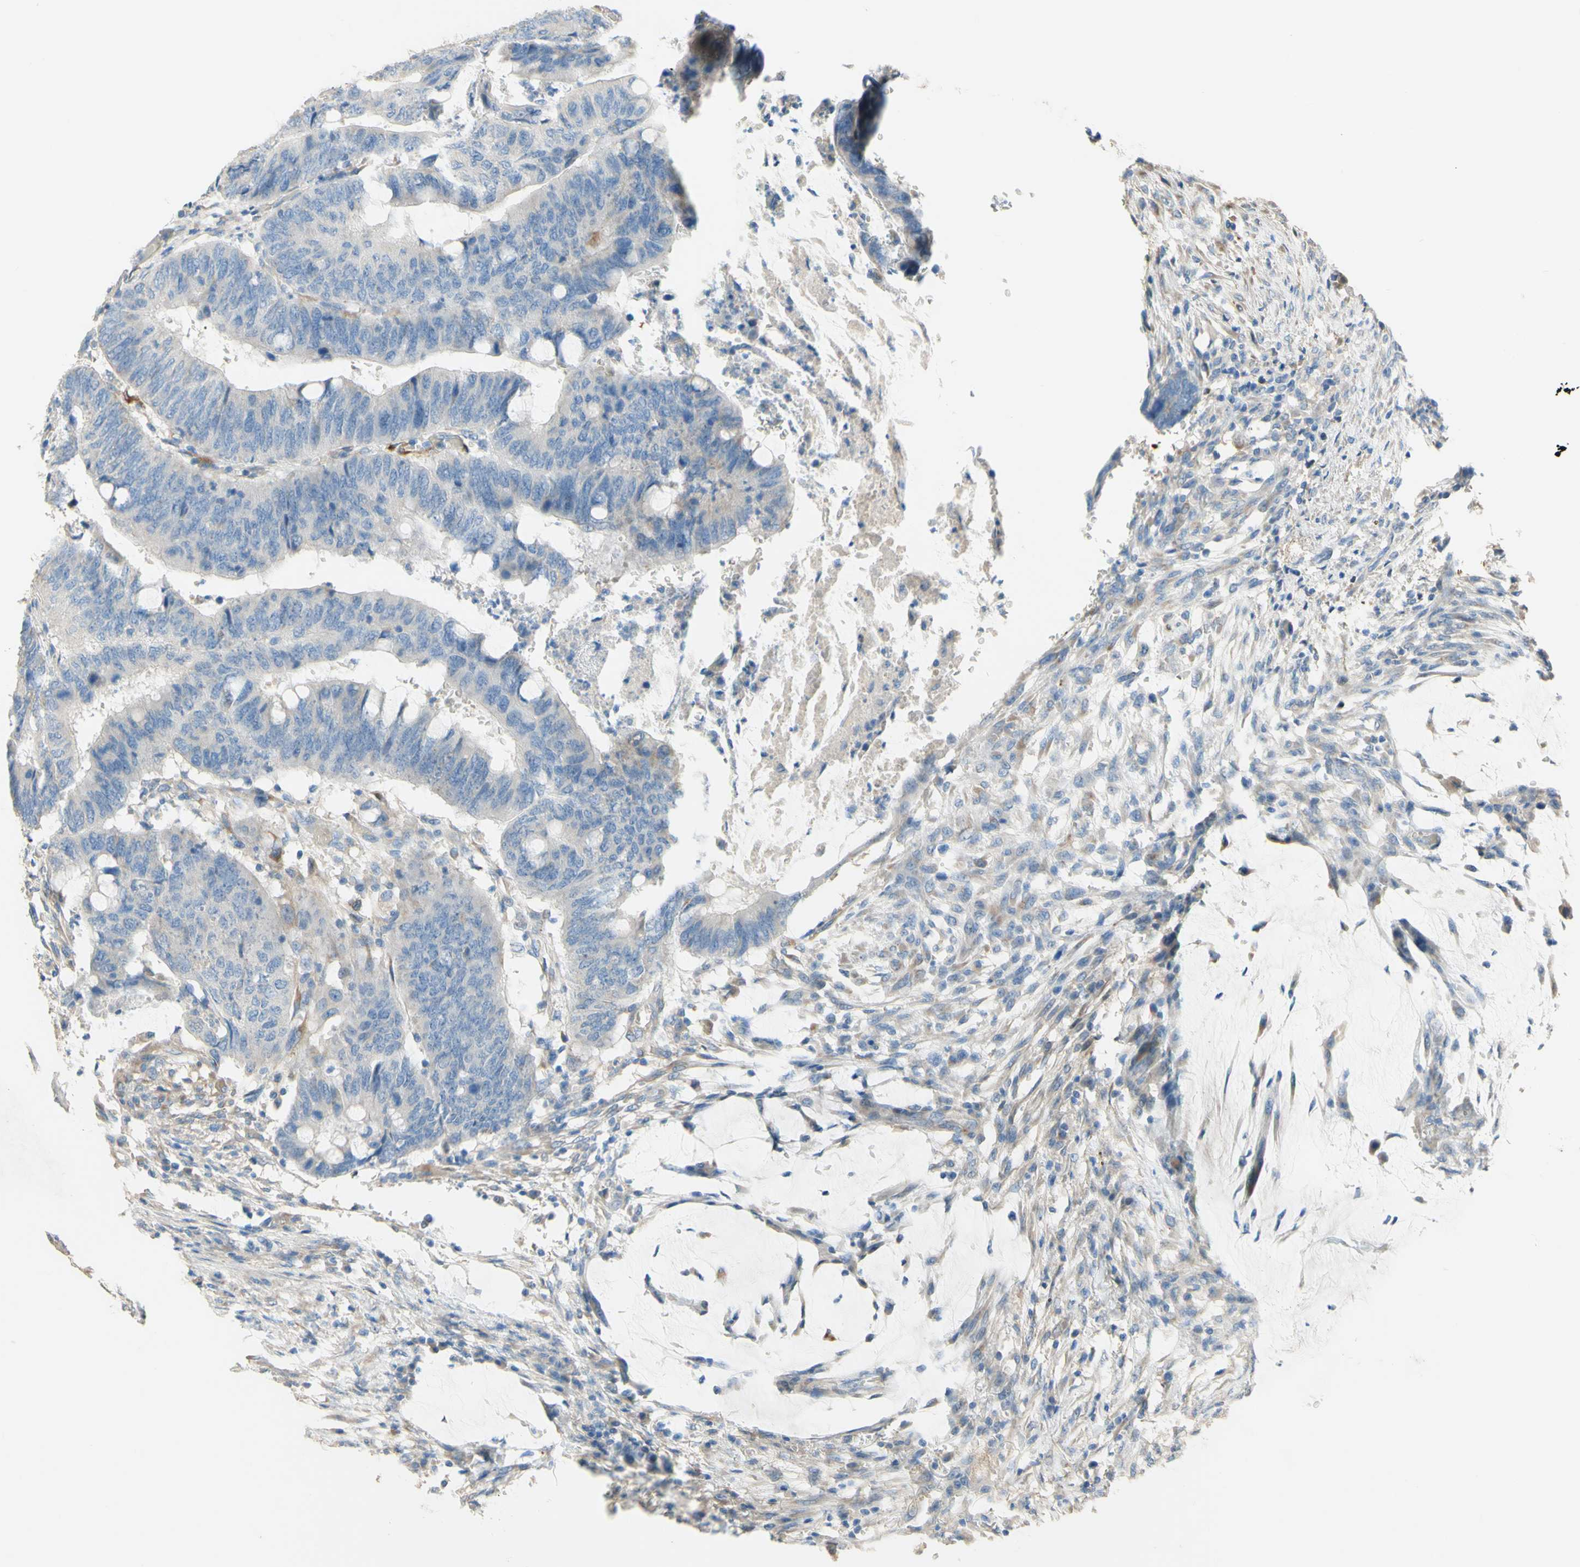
{"staining": {"intensity": "weak", "quantity": "<25%", "location": "cytoplasmic/membranous"}, "tissue": "colorectal cancer", "cell_type": "Tumor cells", "image_type": "cancer", "snomed": [{"axis": "morphology", "description": "Normal tissue, NOS"}, {"axis": "morphology", "description": "Adenocarcinoma, NOS"}, {"axis": "topography", "description": "Rectum"}, {"axis": "topography", "description": "Peripheral nerve tissue"}], "caption": "Adenocarcinoma (colorectal) was stained to show a protein in brown. There is no significant staining in tumor cells. Nuclei are stained in blue.", "gene": "DKK3", "patient": {"sex": "male", "age": 92}}